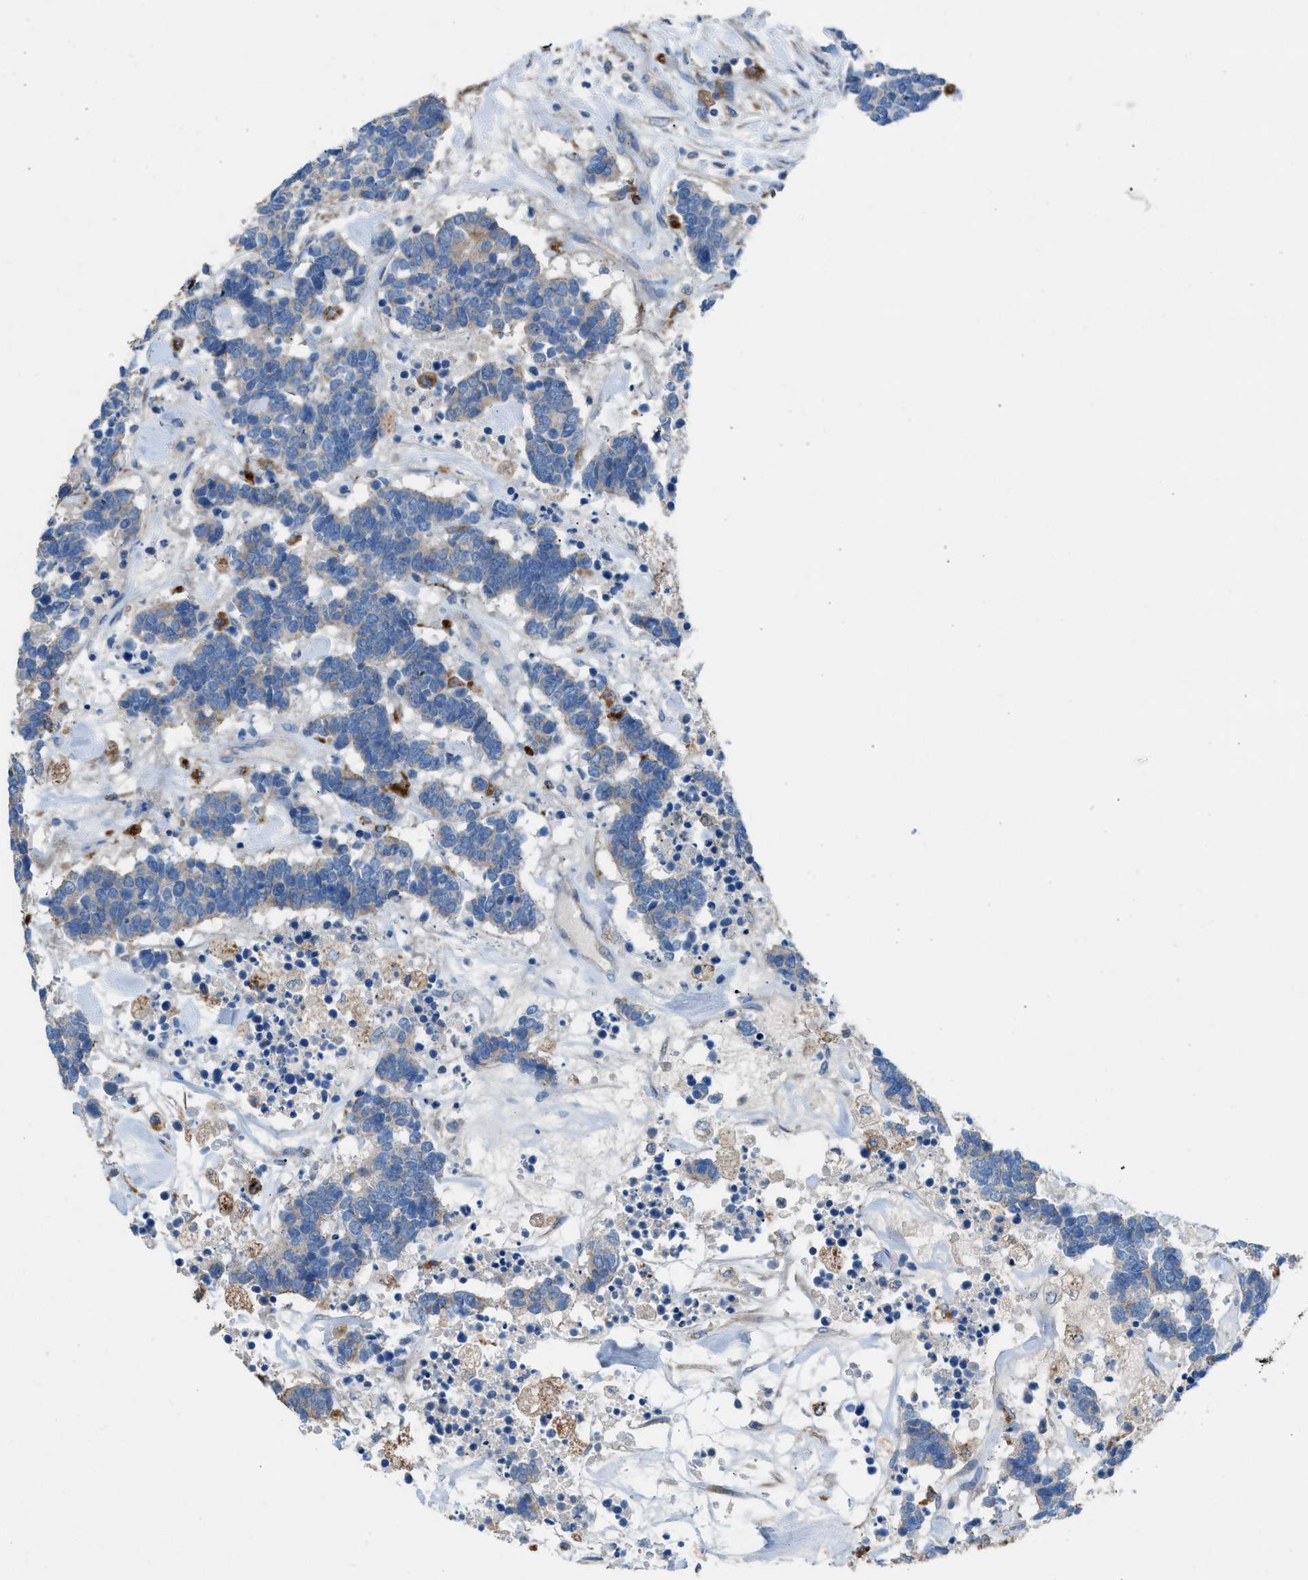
{"staining": {"intensity": "negative", "quantity": "none", "location": "none"}, "tissue": "carcinoid", "cell_type": "Tumor cells", "image_type": "cancer", "snomed": [{"axis": "morphology", "description": "Carcinoma, NOS"}, {"axis": "morphology", "description": "Carcinoid, malignant, NOS"}, {"axis": "topography", "description": "Urinary bladder"}], "caption": "The image displays no significant positivity in tumor cells of carcinoma.", "gene": "AOAH", "patient": {"sex": "male", "age": 57}}